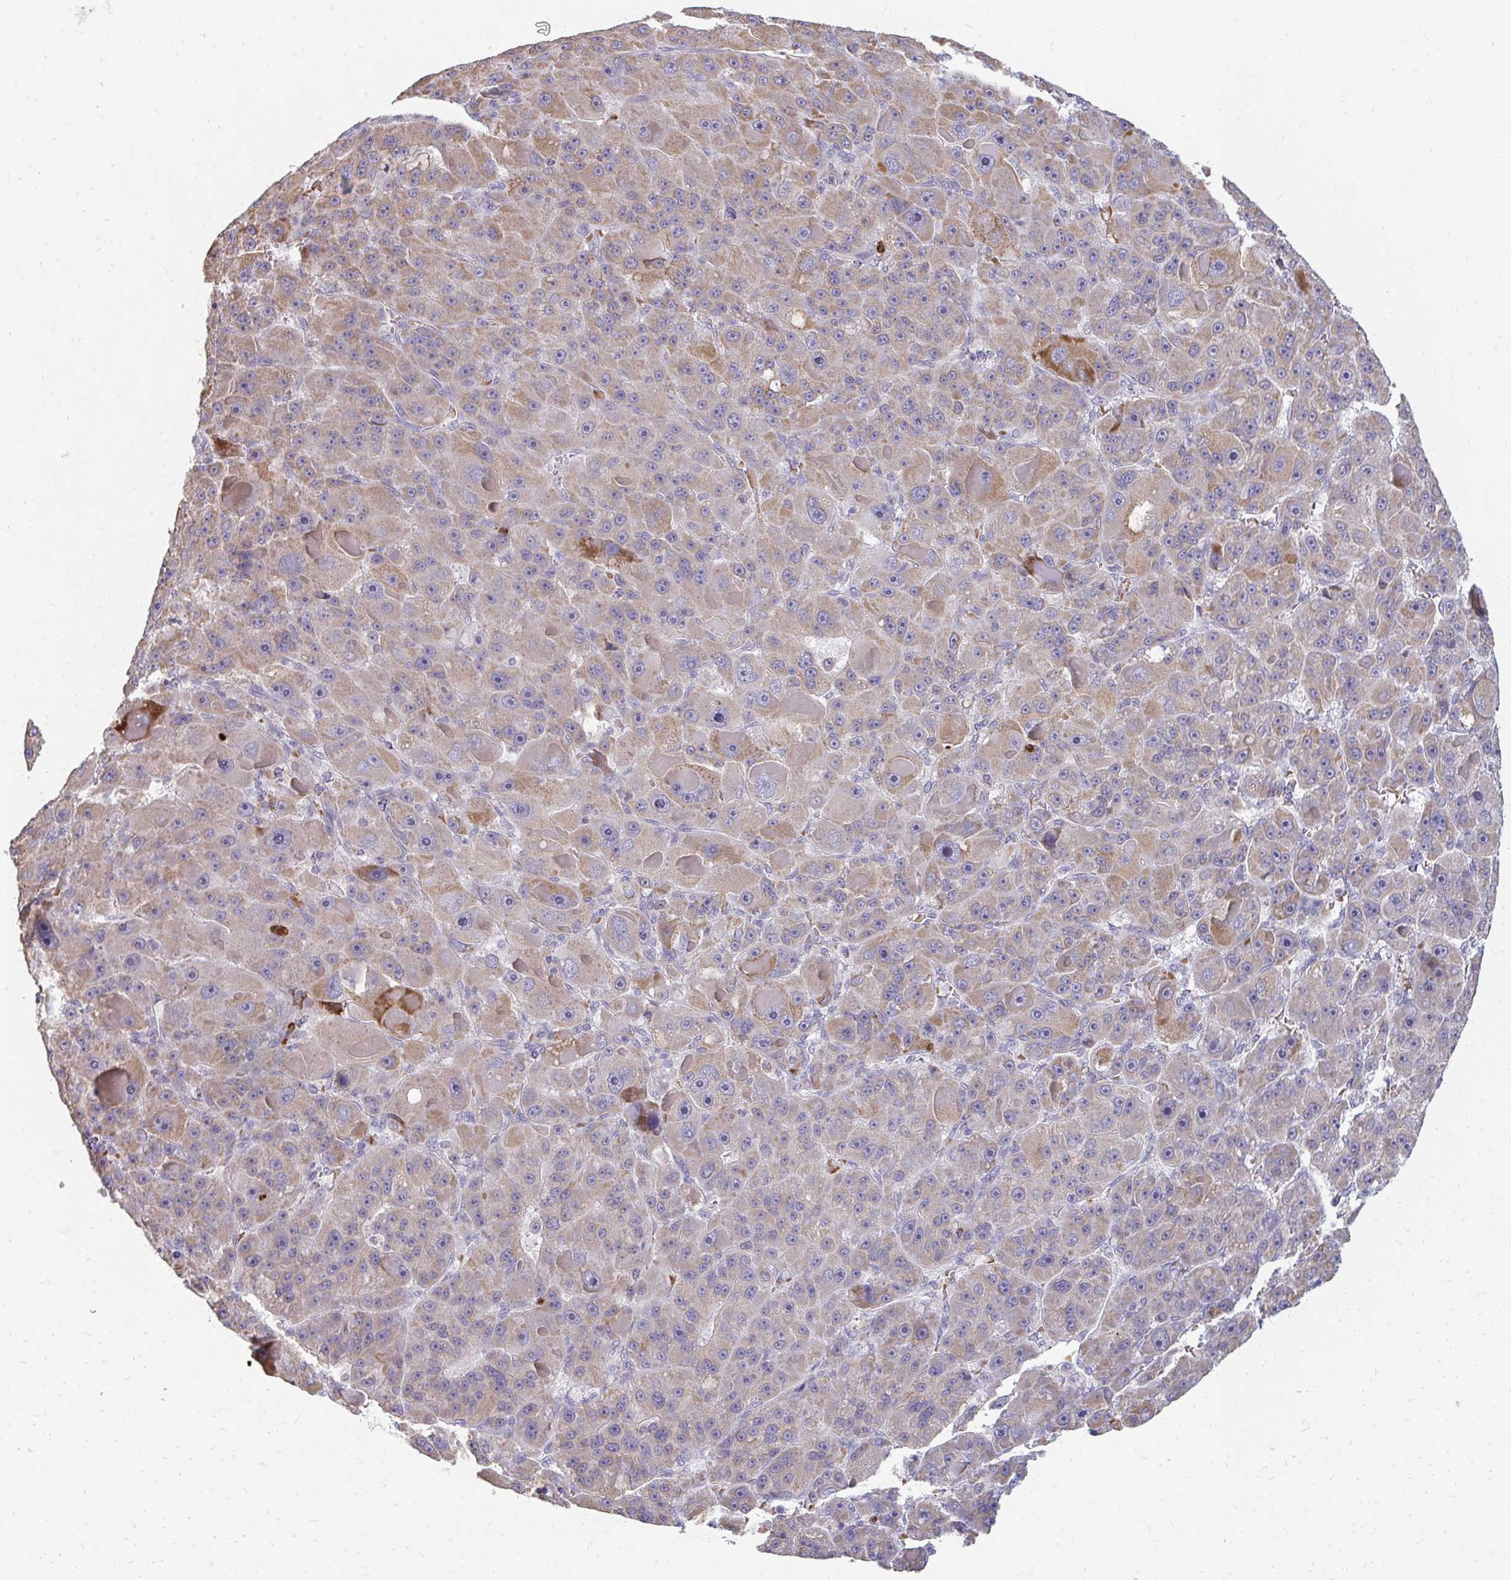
{"staining": {"intensity": "moderate", "quantity": "25%-75%", "location": "cytoplasmic/membranous"}, "tissue": "liver cancer", "cell_type": "Tumor cells", "image_type": "cancer", "snomed": [{"axis": "morphology", "description": "Carcinoma, Hepatocellular, NOS"}, {"axis": "topography", "description": "Liver"}], "caption": "The histopathology image shows a brown stain indicating the presence of a protein in the cytoplasmic/membranous of tumor cells in liver cancer.", "gene": "RAB33A", "patient": {"sex": "male", "age": 76}}